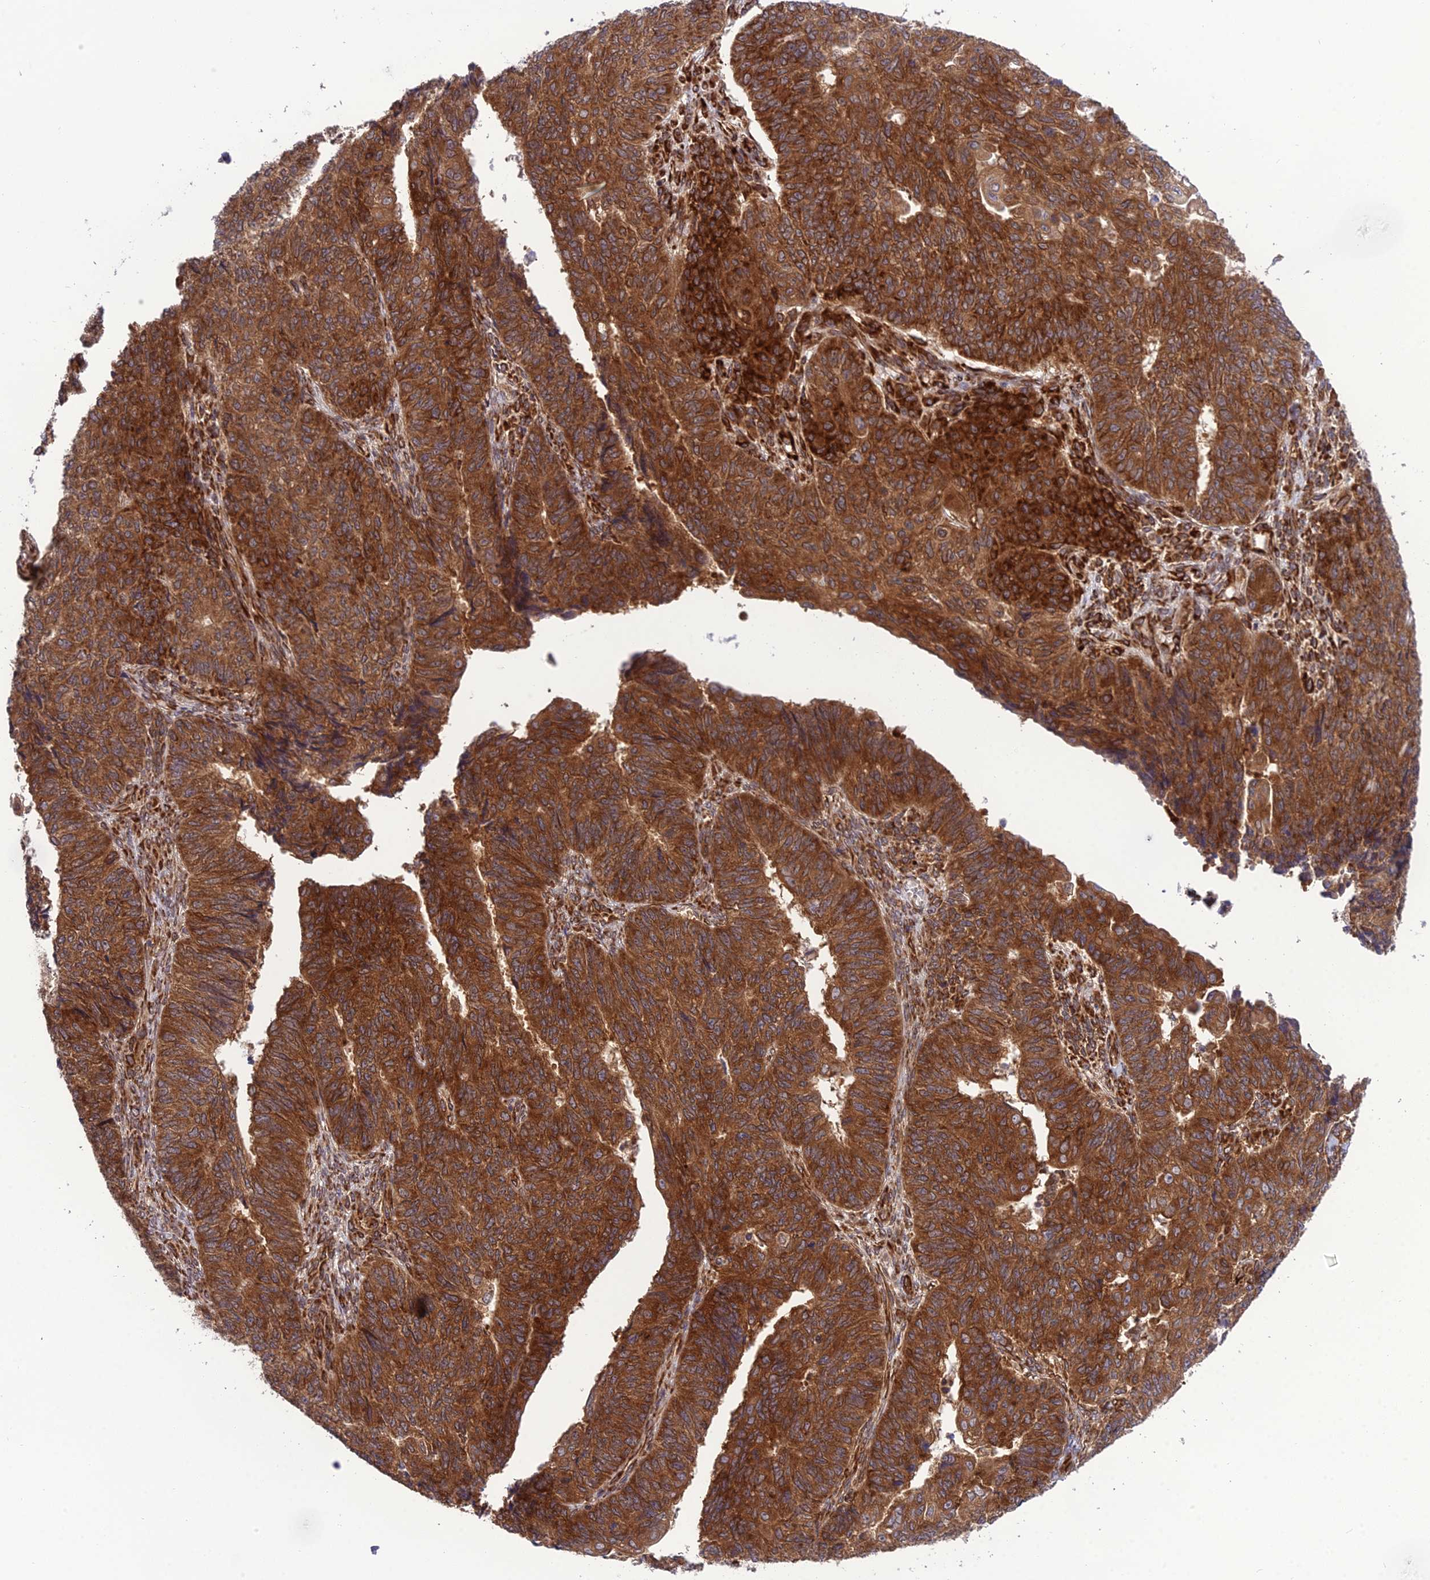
{"staining": {"intensity": "strong", "quantity": ">75%", "location": "cytoplasmic/membranous"}, "tissue": "endometrial cancer", "cell_type": "Tumor cells", "image_type": "cancer", "snomed": [{"axis": "morphology", "description": "Adenocarcinoma, NOS"}, {"axis": "topography", "description": "Endometrium"}], "caption": "Human endometrial cancer stained with a brown dye shows strong cytoplasmic/membranous positive staining in approximately >75% of tumor cells.", "gene": "DHCR7", "patient": {"sex": "female", "age": 32}}